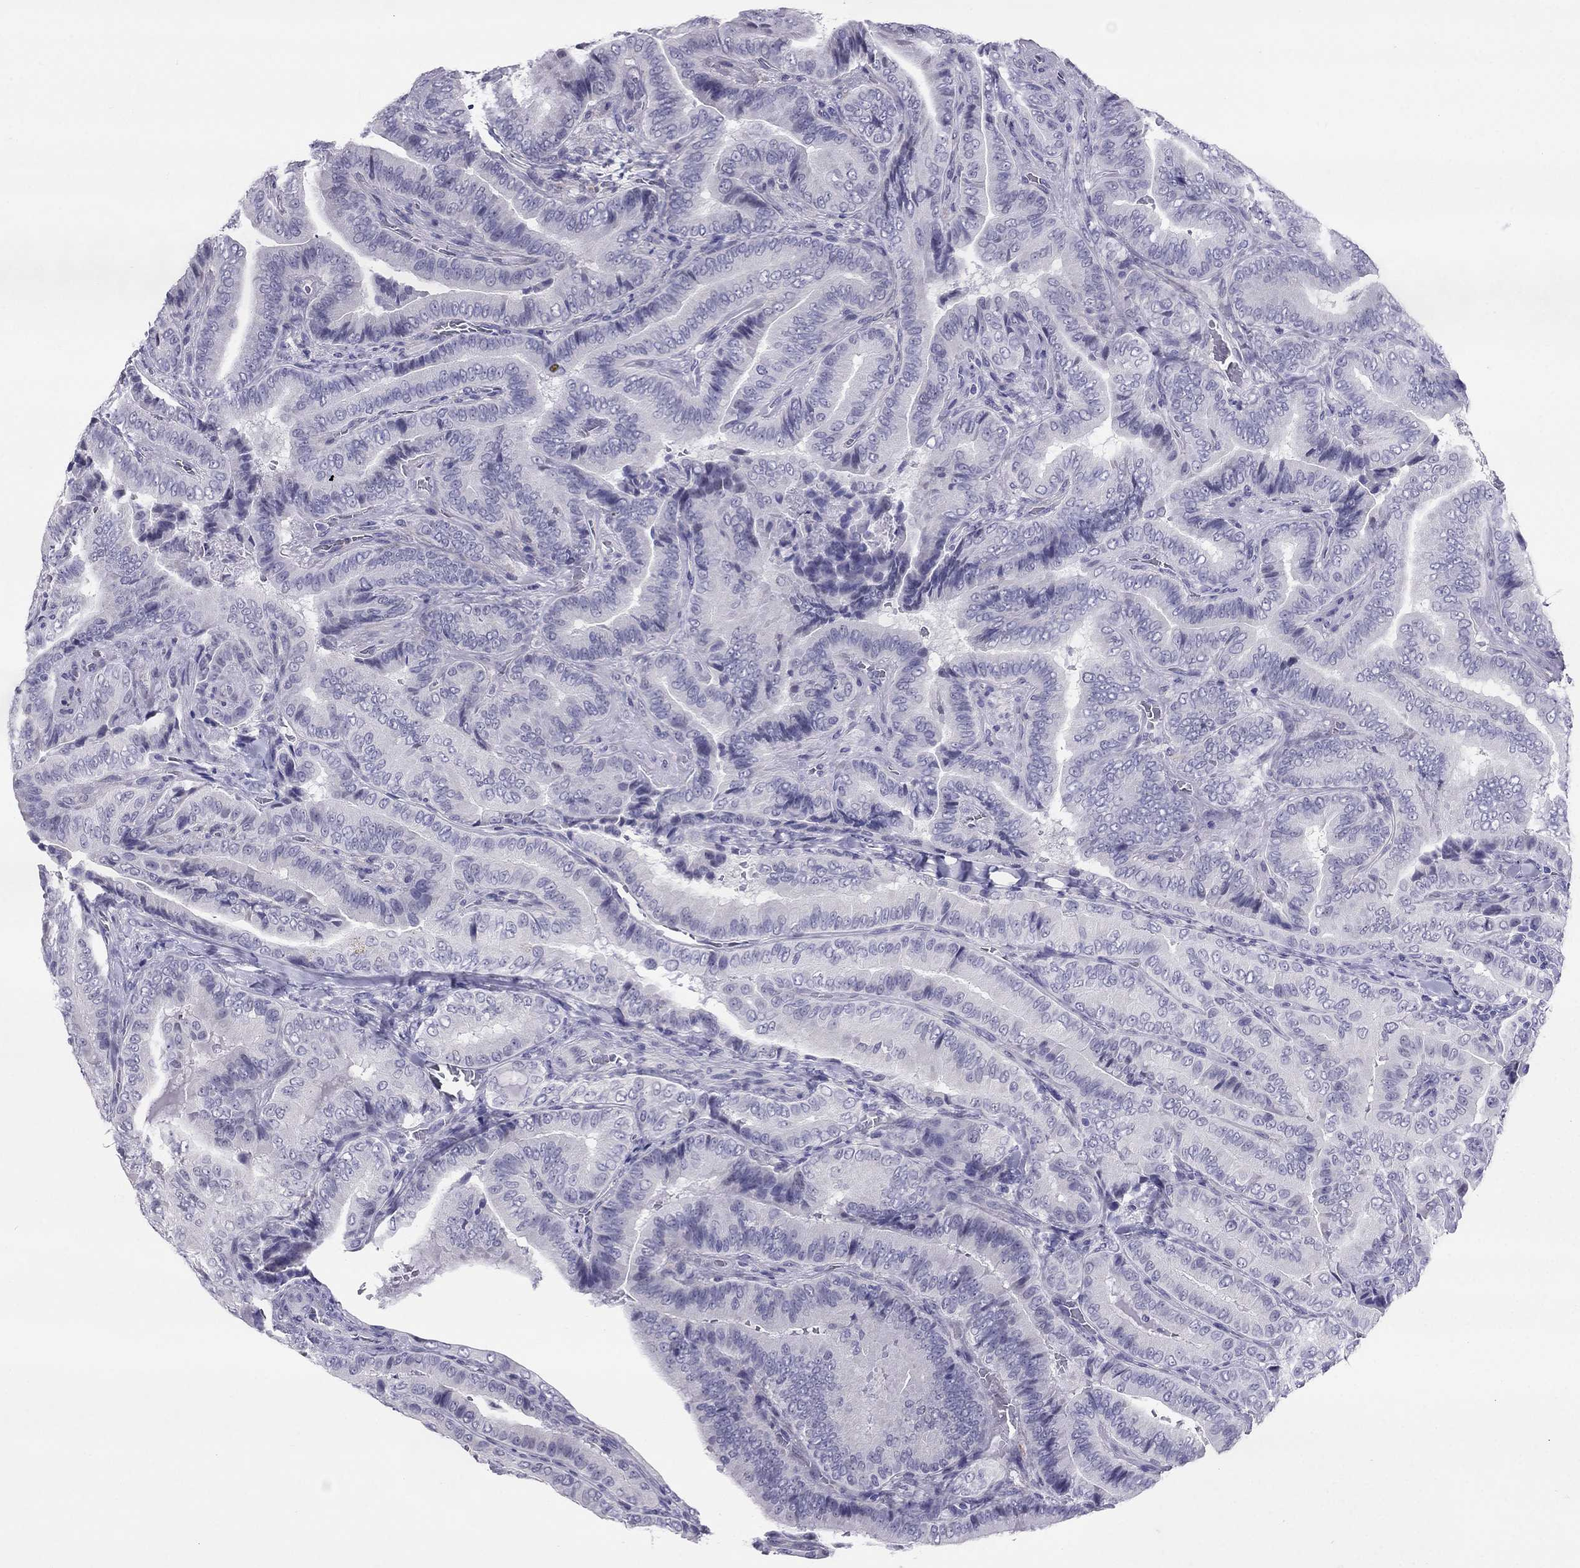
{"staining": {"intensity": "negative", "quantity": "none", "location": "none"}, "tissue": "thyroid cancer", "cell_type": "Tumor cells", "image_type": "cancer", "snomed": [{"axis": "morphology", "description": "Papillary adenocarcinoma, NOS"}, {"axis": "topography", "description": "Thyroid gland"}], "caption": "DAB (3,3'-diaminobenzidine) immunohistochemical staining of human thyroid papillary adenocarcinoma shows no significant expression in tumor cells.", "gene": "CROCC2", "patient": {"sex": "male", "age": 61}}